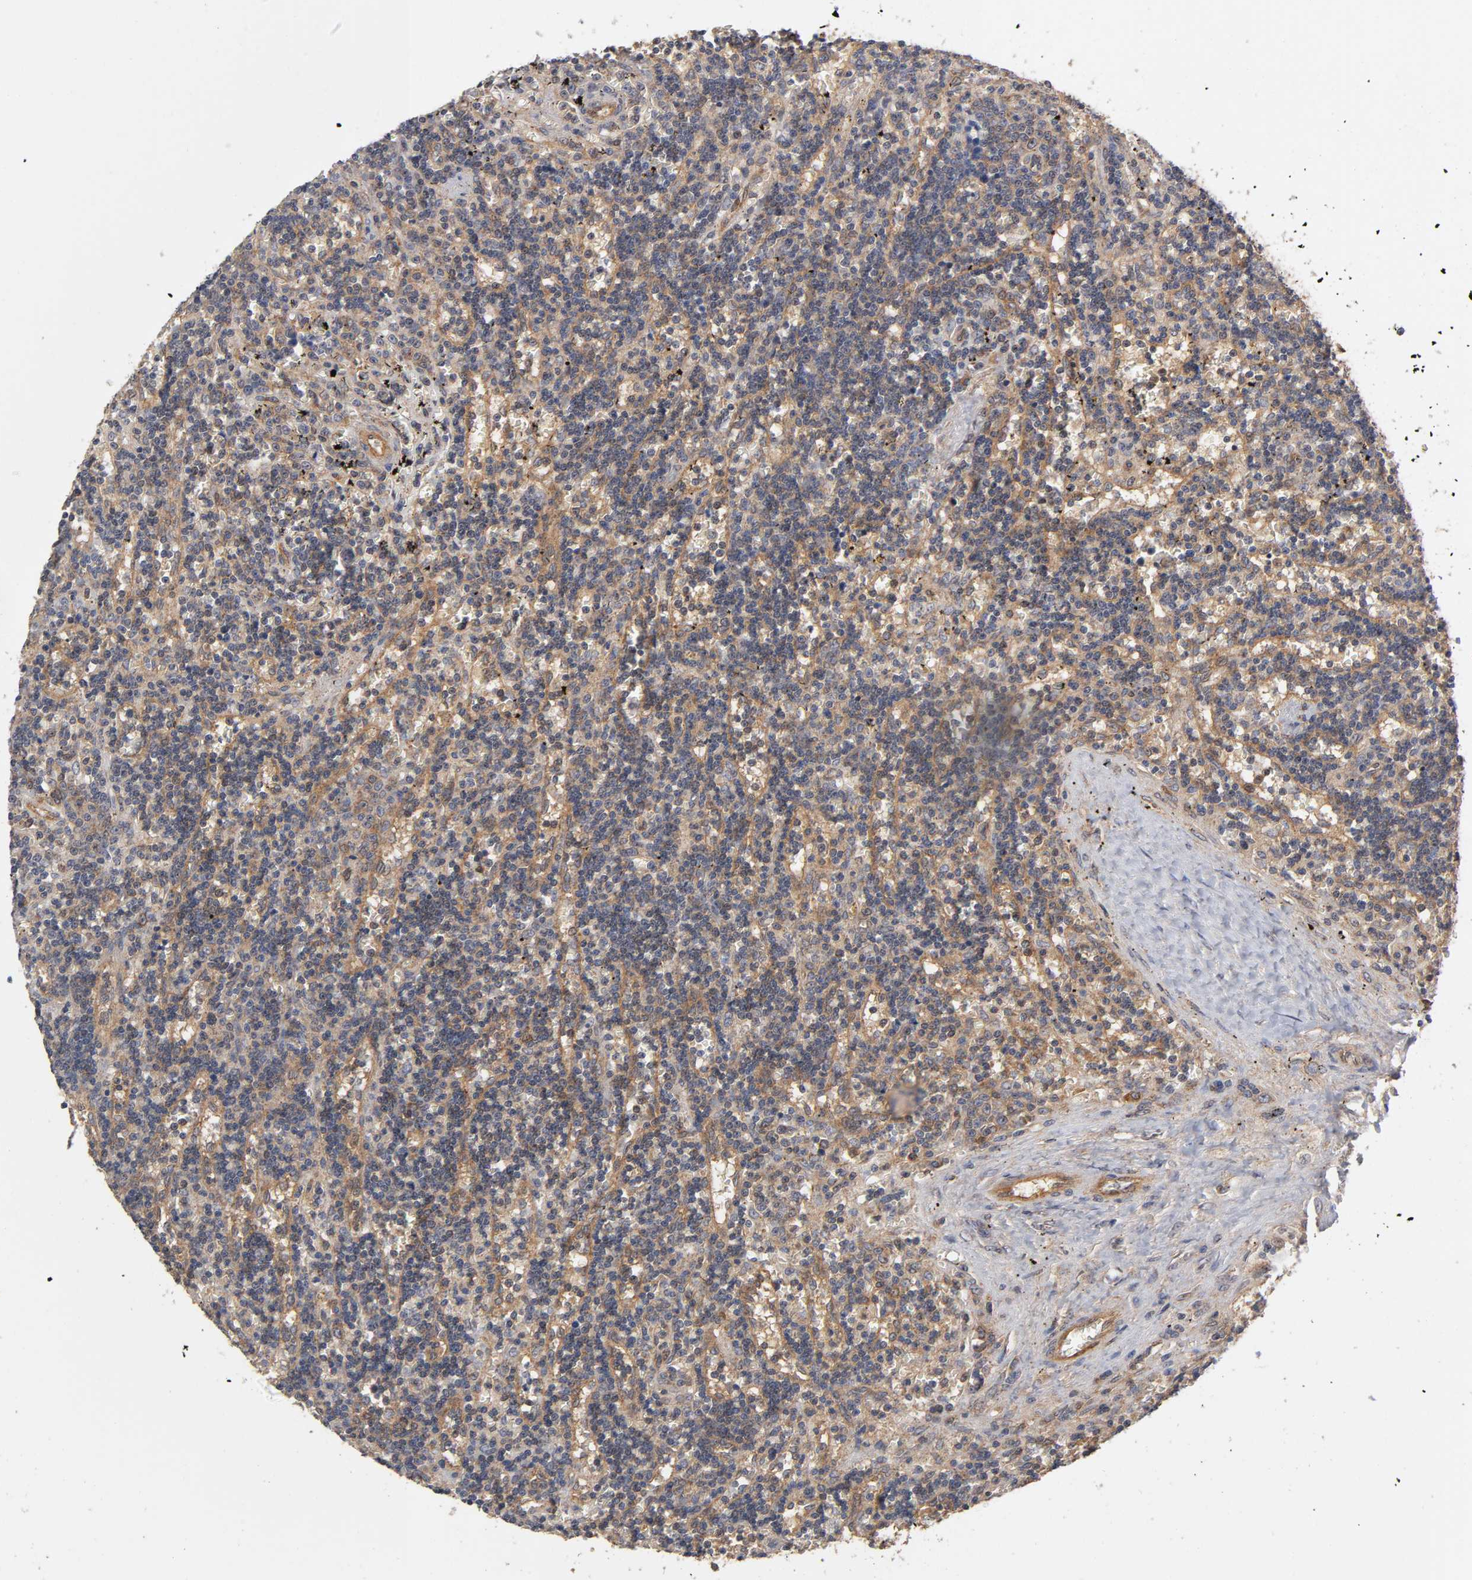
{"staining": {"intensity": "weak", "quantity": "<25%", "location": "cytoplasmic/membranous"}, "tissue": "lymphoma", "cell_type": "Tumor cells", "image_type": "cancer", "snomed": [{"axis": "morphology", "description": "Malignant lymphoma, non-Hodgkin's type, Low grade"}, {"axis": "topography", "description": "Spleen"}], "caption": "Immunohistochemistry photomicrograph of neoplastic tissue: human lymphoma stained with DAB (3,3'-diaminobenzidine) shows no significant protein staining in tumor cells.", "gene": "PAFAH1B1", "patient": {"sex": "male", "age": 60}}